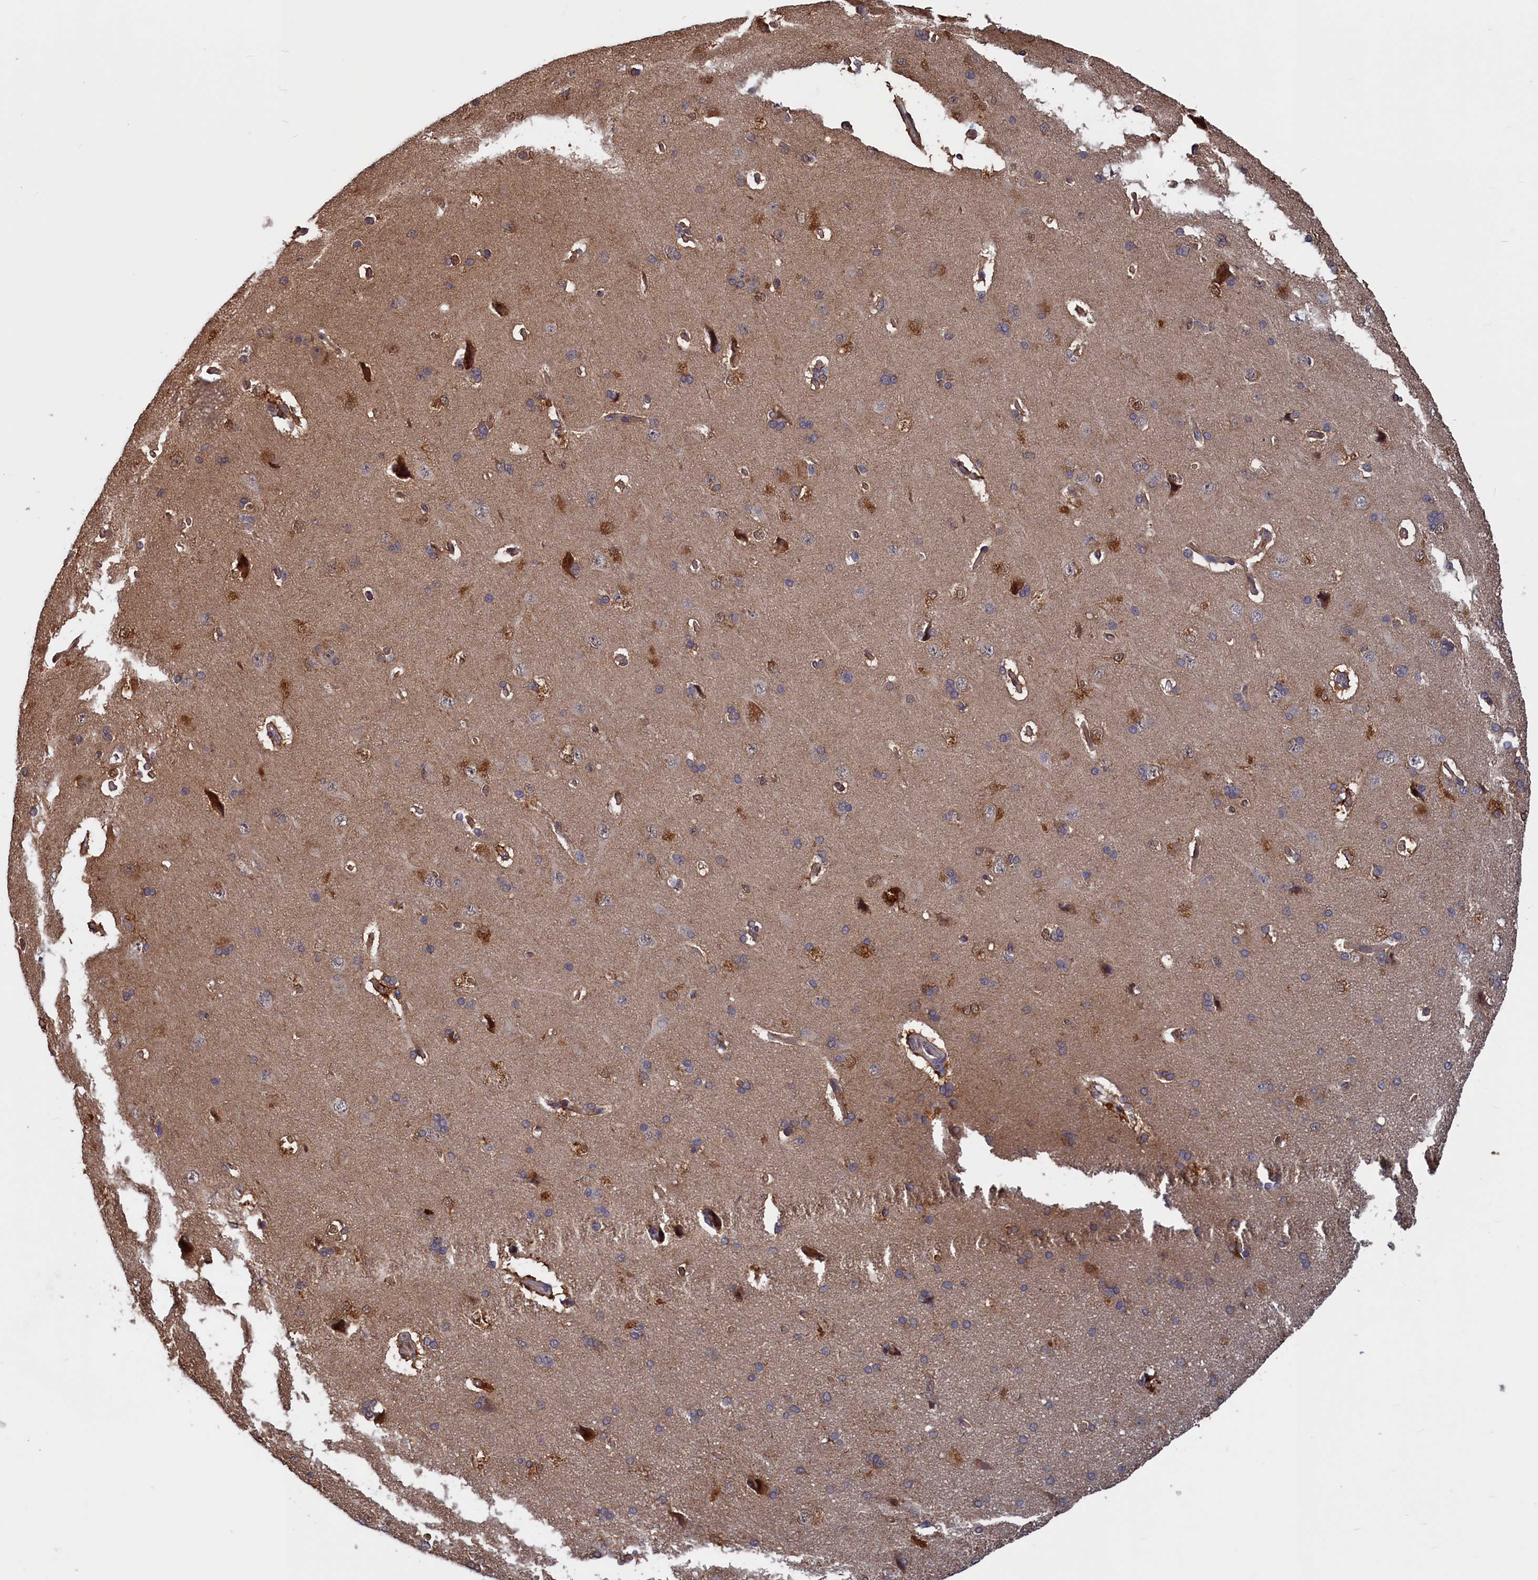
{"staining": {"intensity": "weak", "quantity": "25%-75%", "location": "cytoplasmic/membranous"}, "tissue": "cerebral cortex", "cell_type": "Endothelial cells", "image_type": "normal", "snomed": [{"axis": "morphology", "description": "Normal tissue, NOS"}, {"axis": "topography", "description": "Cerebral cortex"}], "caption": "A micrograph of cerebral cortex stained for a protein displays weak cytoplasmic/membranous brown staining in endothelial cells.", "gene": "PLP2", "patient": {"sex": "male", "age": 62}}